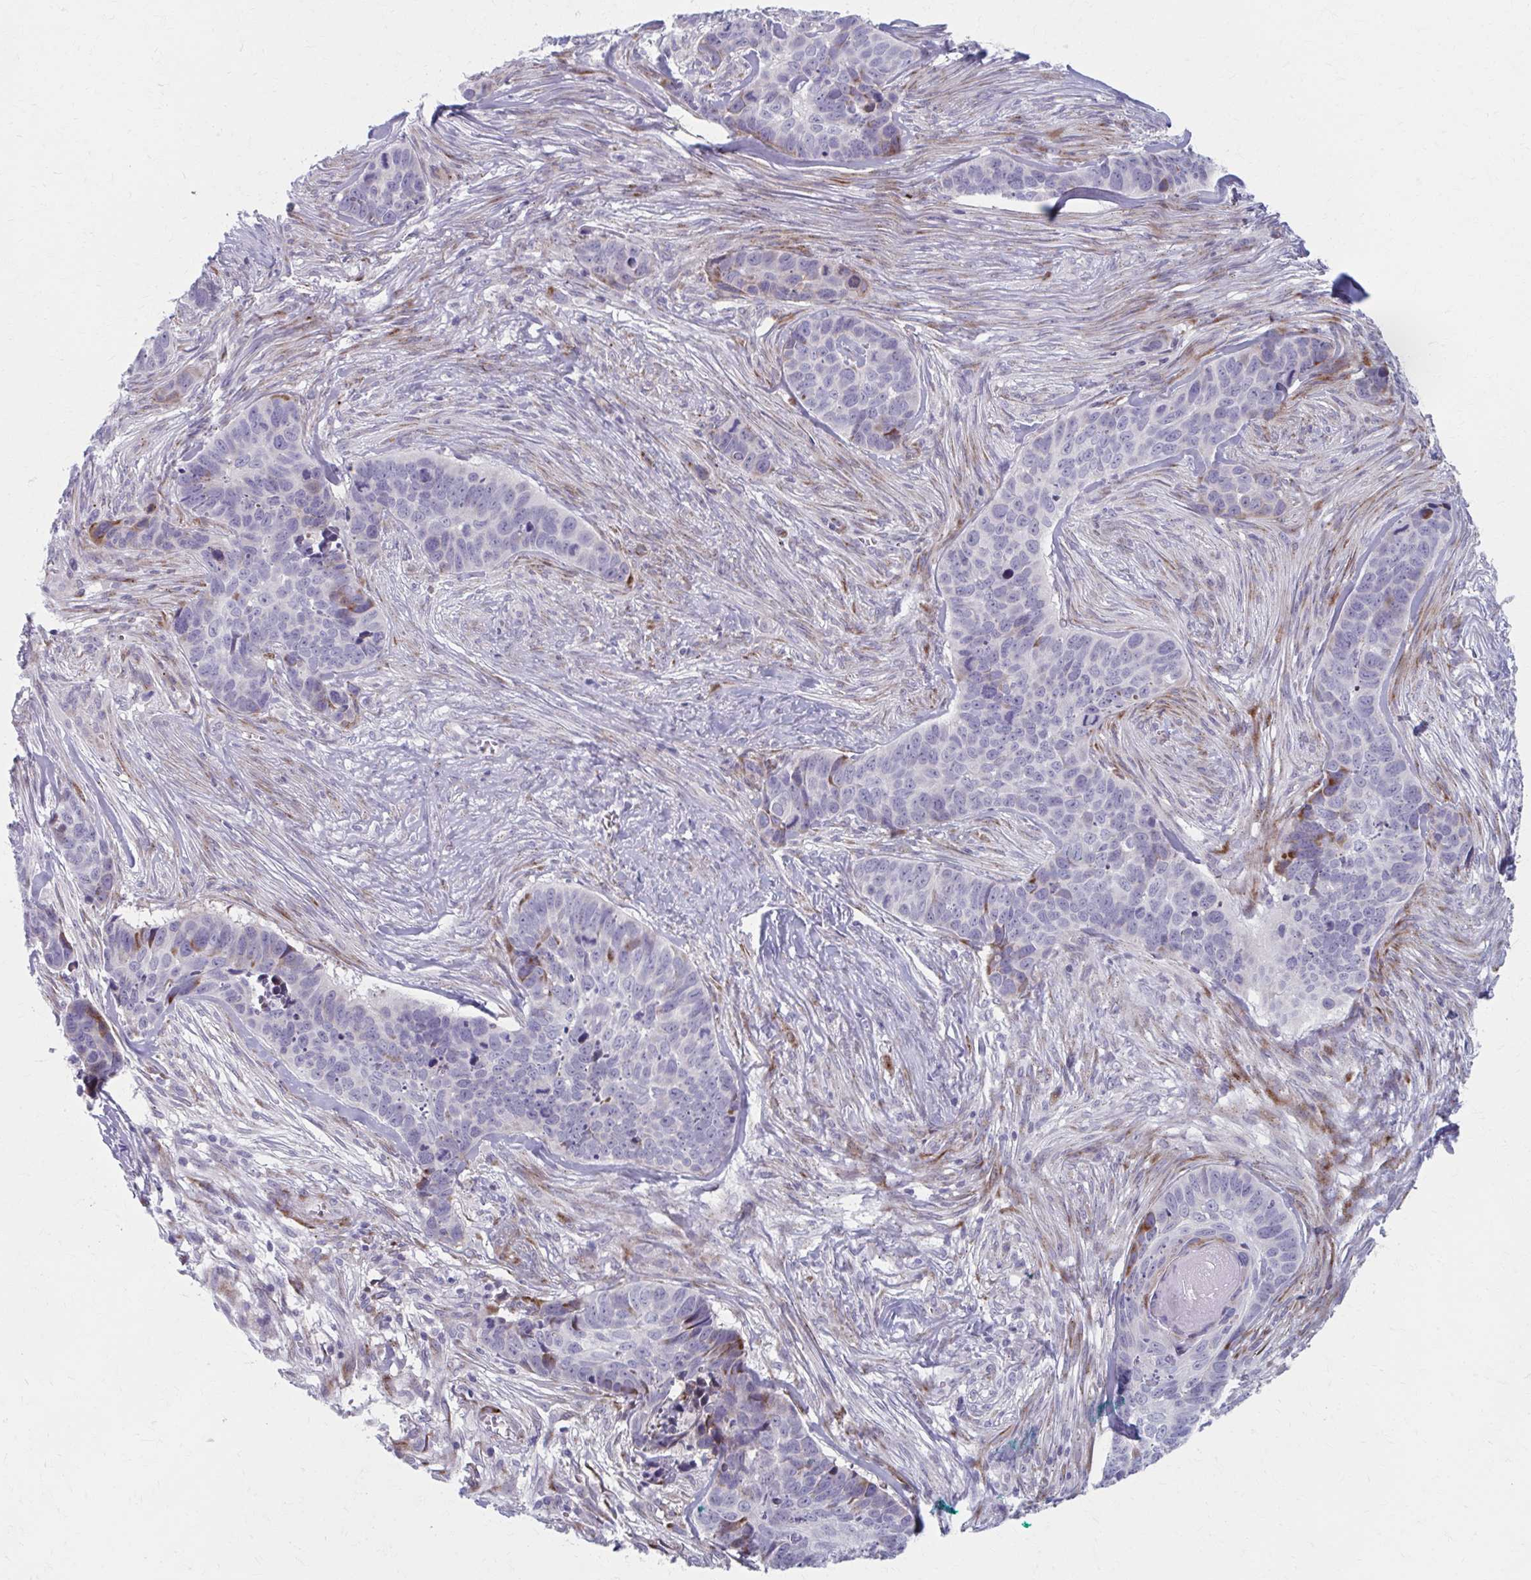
{"staining": {"intensity": "negative", "quantity": "none", "location": "none"}, "tissue": "skin cancer", "cell_type": "Tumor cells", "image_type": "cancer", "snomed": [{"axis": "morphology", "description": "Basal cell carcinoma"}, {"axis": "topography", "description": "Skin"}], "caption": "DAB immunohistochemical staining of human skin cancer (basal cell carcinoma) reveals no significant staining in tumor cells. (IHC, brightfield microscopy, high magnification).", "gene": "OLFM2", "patient": {"sex": "female", "age": 82}}